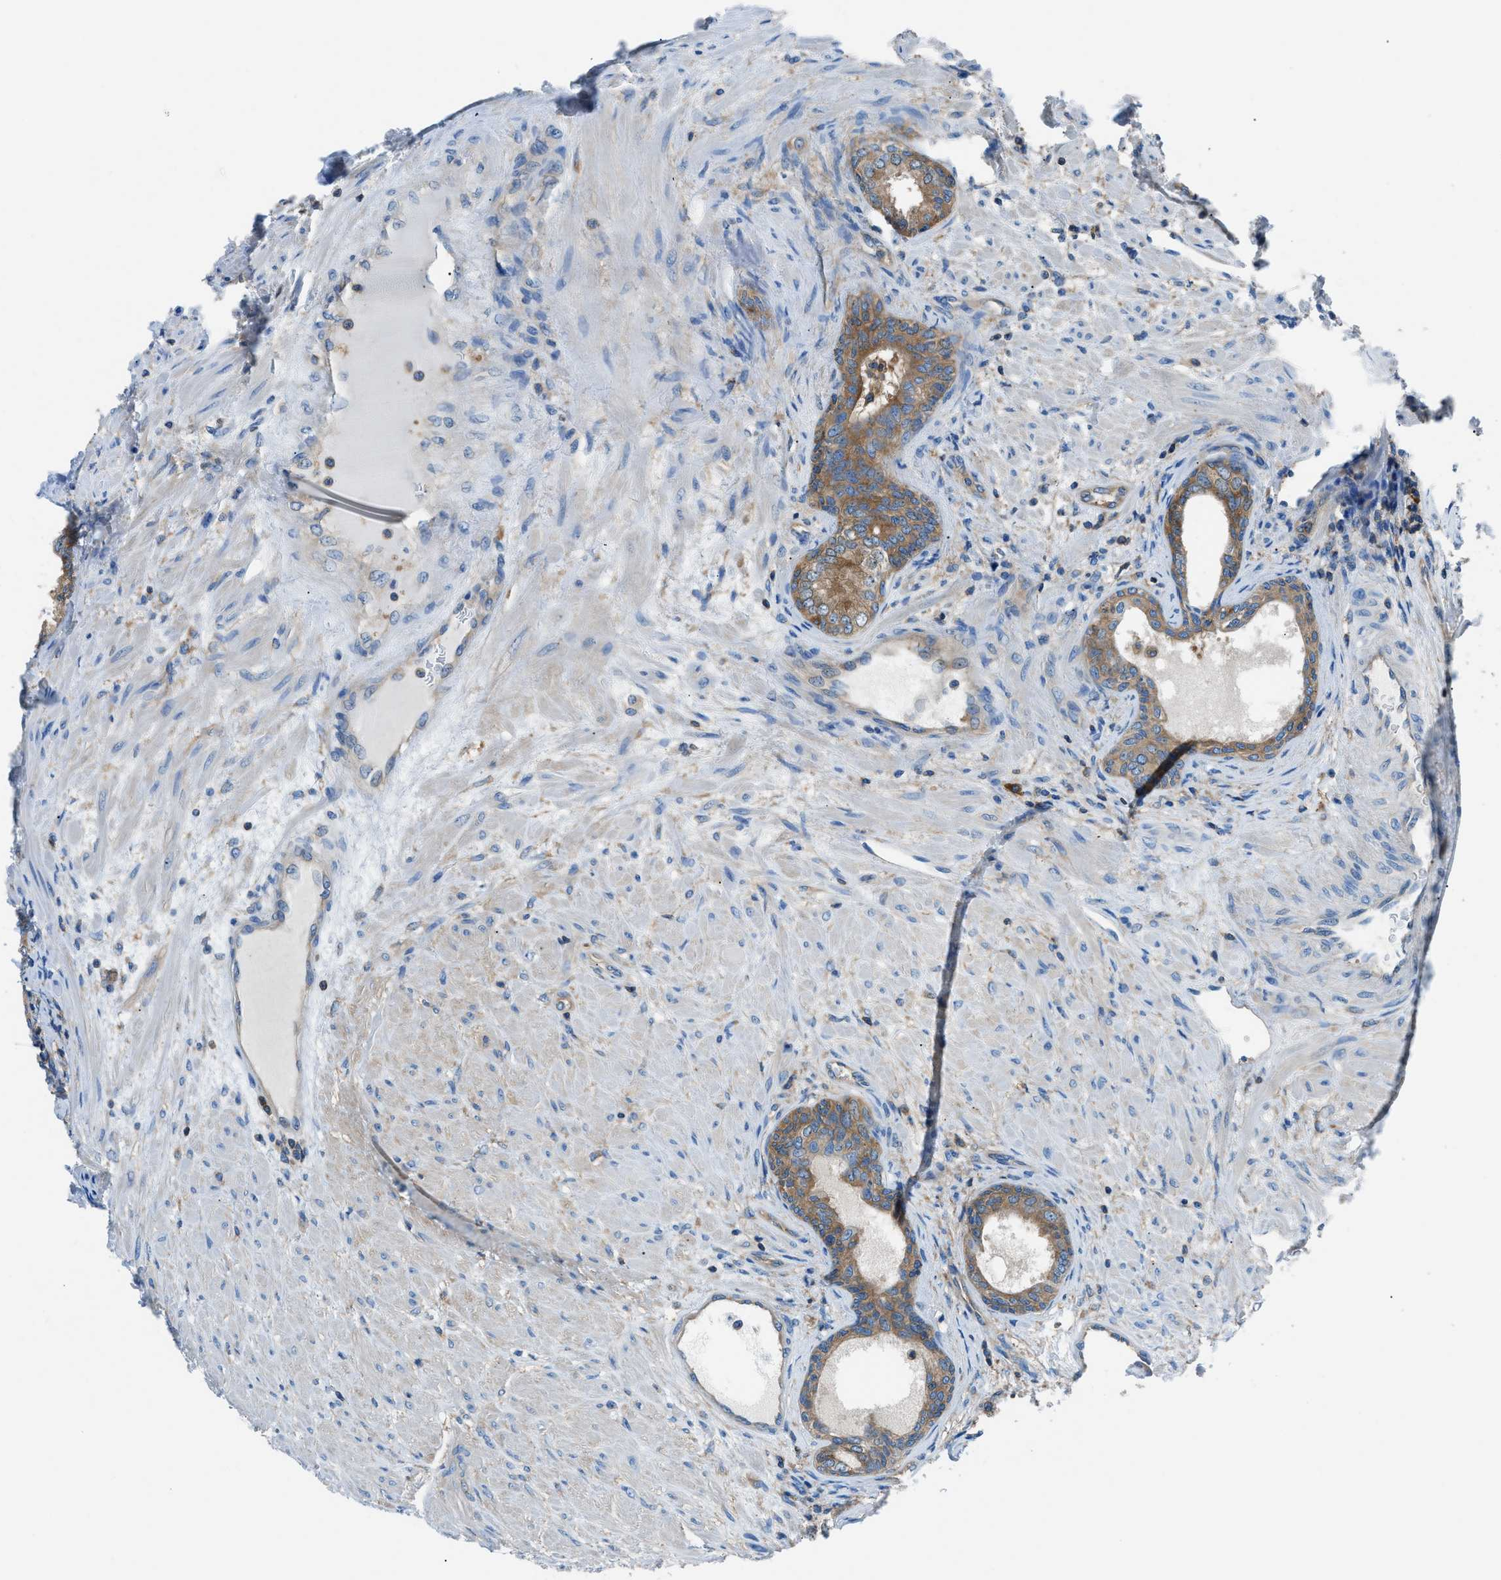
{"staining": {"intensity": "moderate", "quantity": ">75%", "location": "cytoplasmic/membranous"}, "tissue": "prostate", "cell_type": "Glandular cells", "image_type": "normal", "snomed": [{"axis": "morphology", "description": "Normal tissue, NOS"}, {"axis": "topography", "description": "Prostate"}], "caption": "Approximately >75% of glandular cells in normal prostate display moderate cytoplasmic/membranous protein expression as visualized by brown immunohistochemical staining.", "gene": "SARS1", "patient": {"sex": "male", "age": 76}}